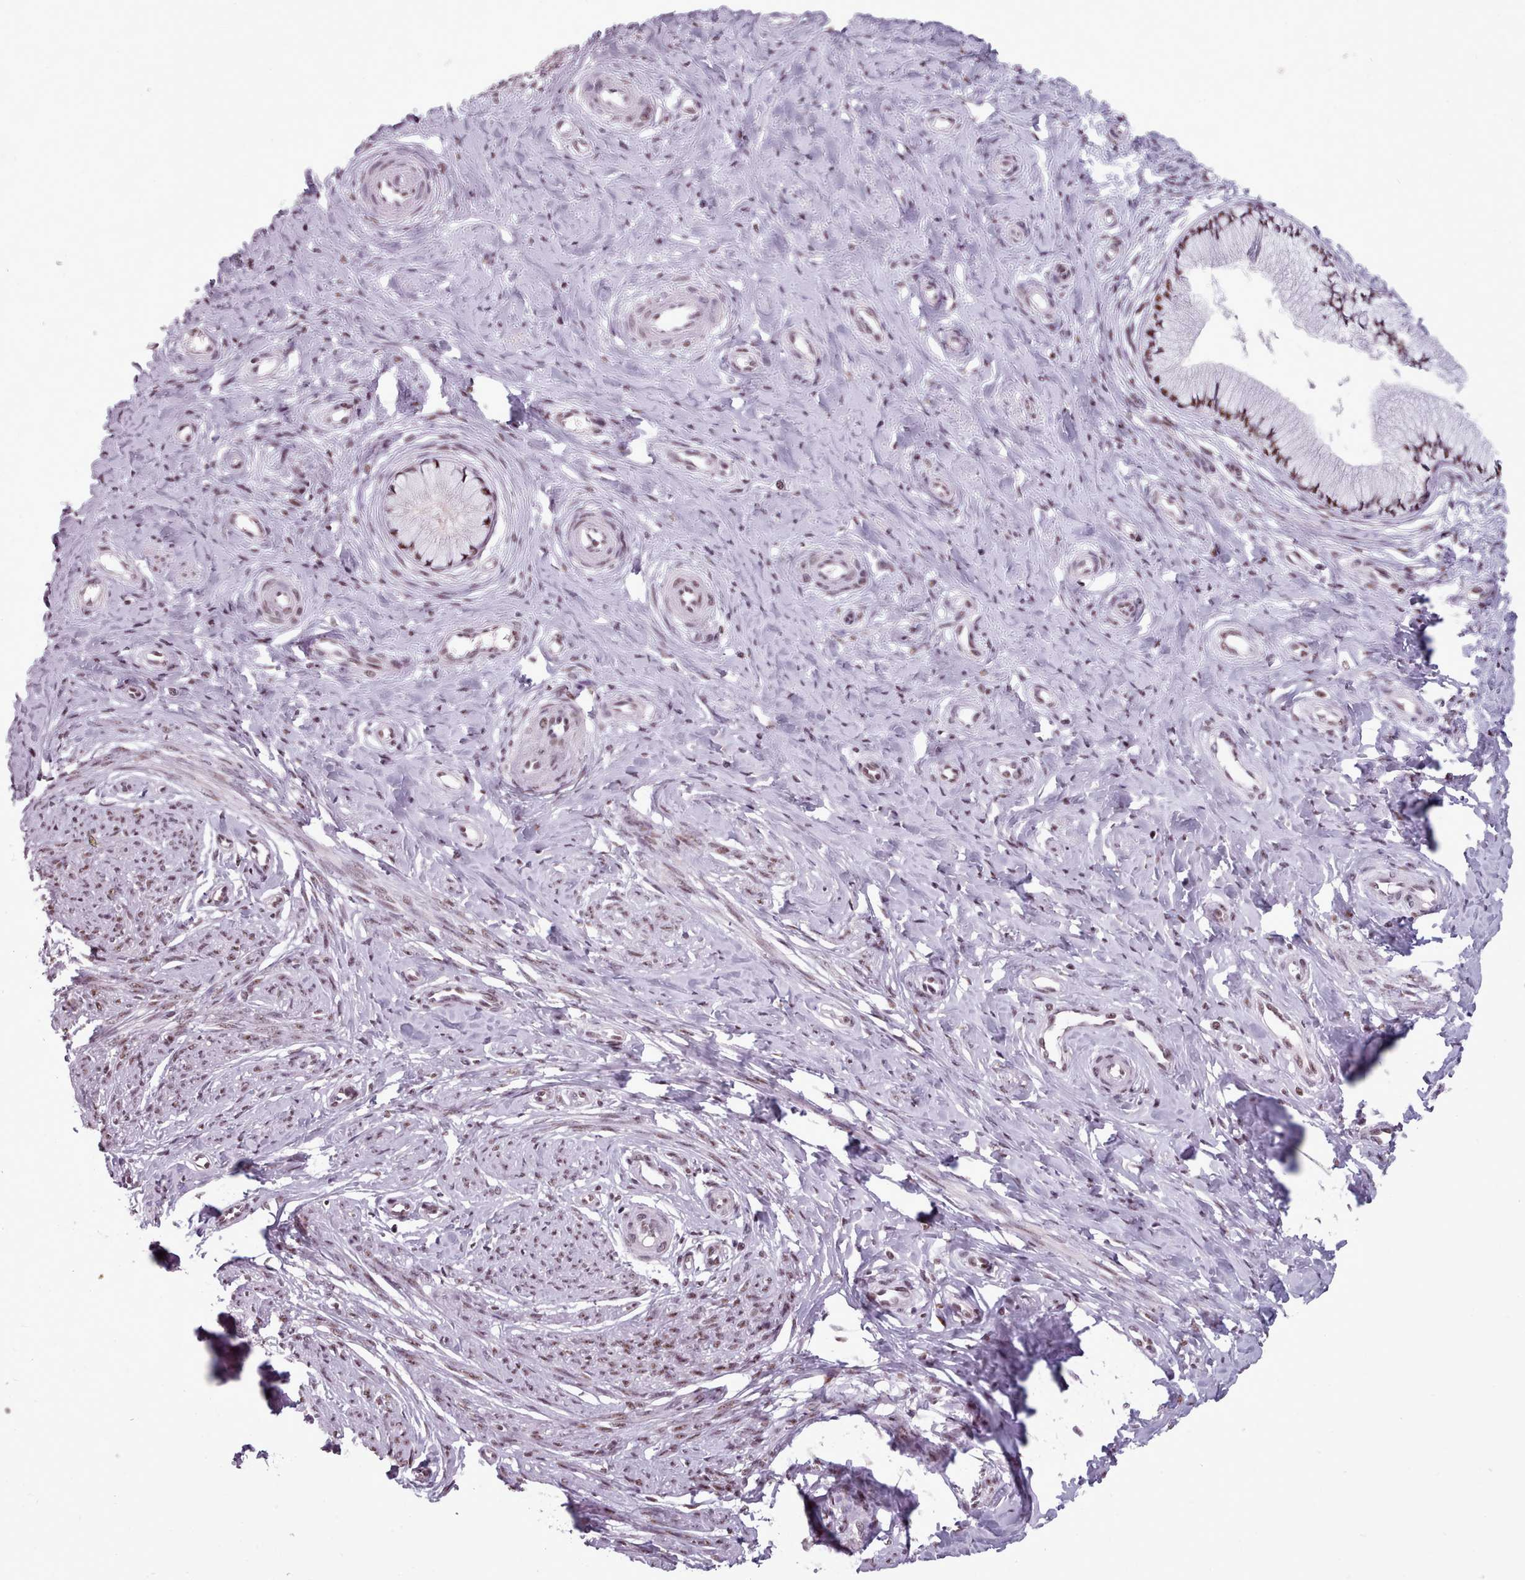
{"staining": {"intensity": "strong", "quantity": ">75%", "location": "nuclear"}, "tissue": "cervix", "cell_type": "Glandular cells", "image_type": "normal", "snomed": [{"axis": "morphology", "description": "Normal tissue, NOS"}, {"axis": "topography", "description": "Cervix"}], "caption": "Immunohistochemical staining of unremarkable cervix displays >75% levels of strong nuclear protein positivity in about >75% of glandular cells. (Brightfield microscopy of DAB IHC at high magnification).", "gene": "SRRM1", "patient": {"sex": "female", "age": 36}}